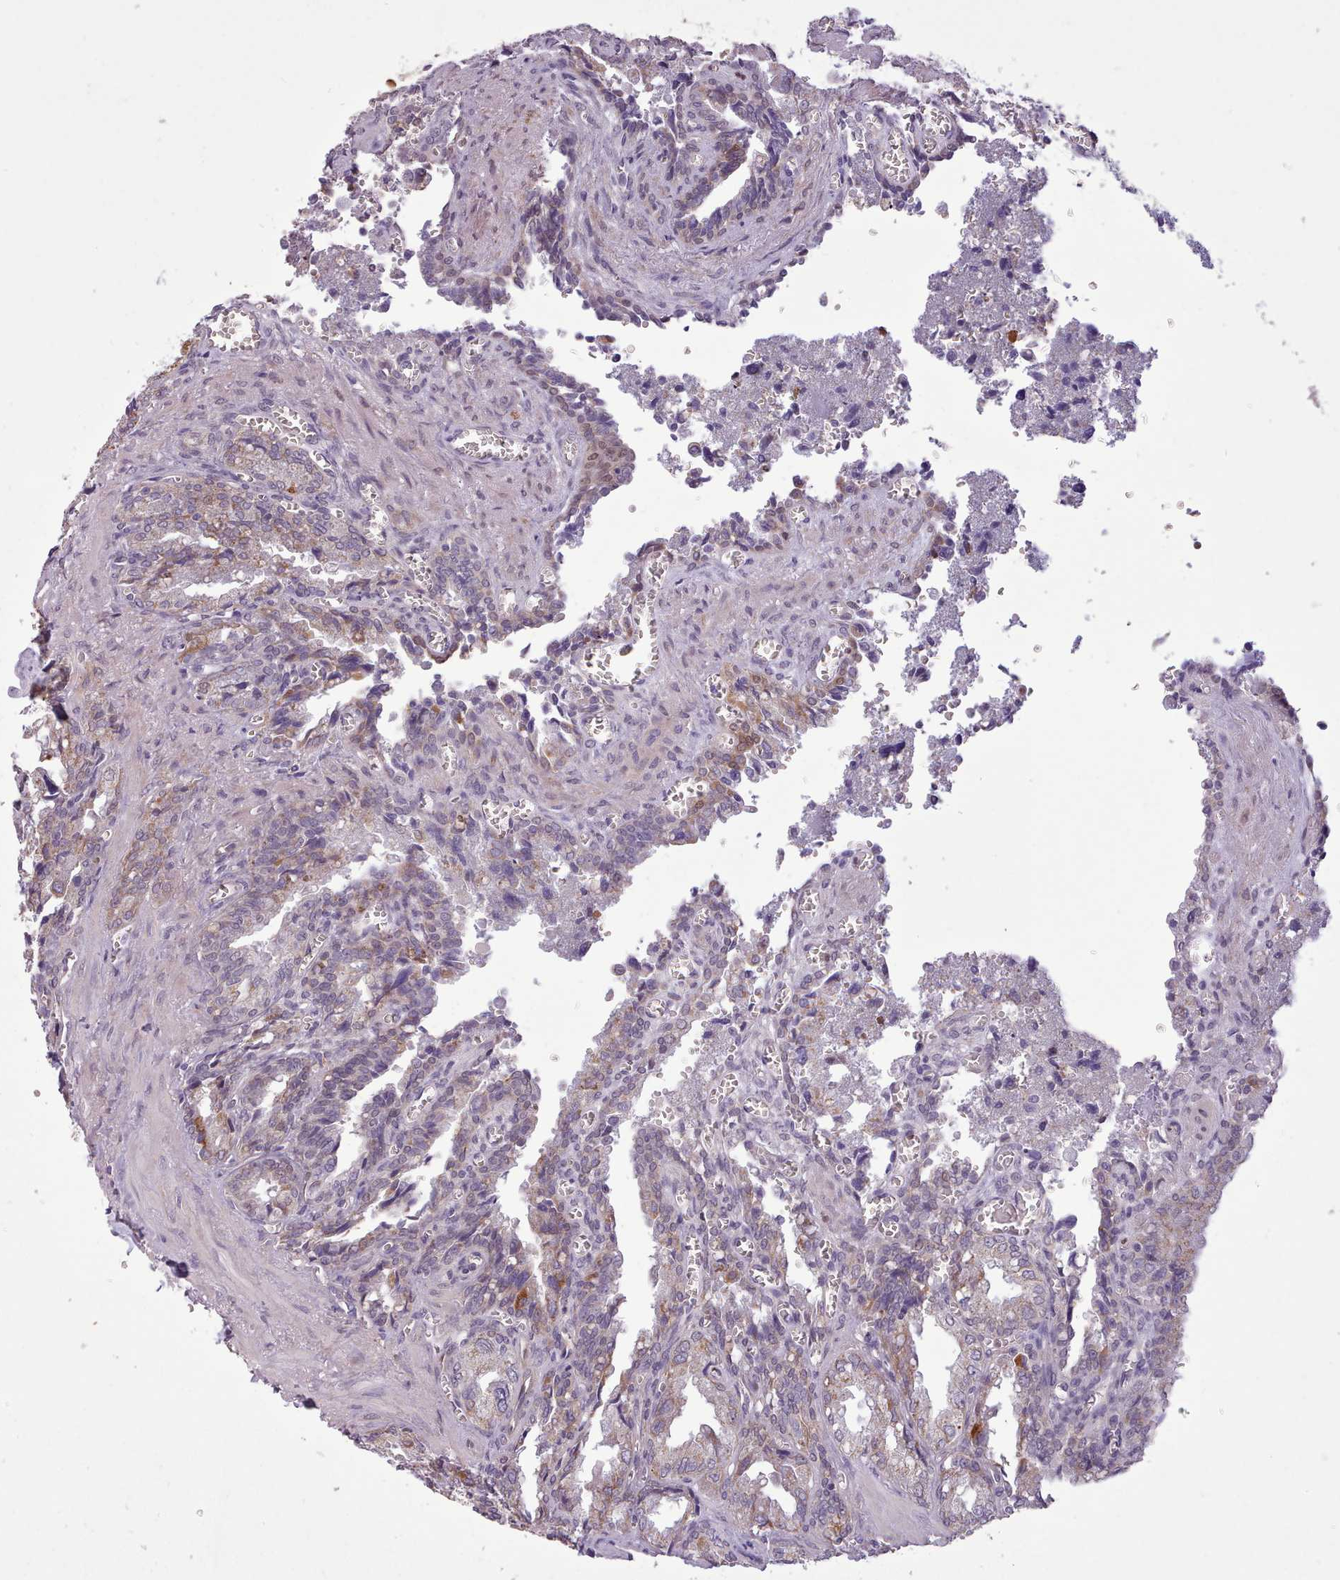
{"staining": {"intensity": "moderate", "quantity": "<25%", "location": "cytoplasmic/membranous"}, "tissue": "seminal vesicle", "cell_type": "Glandular cells", "image_type": "normal", "snomed": [{"axis": "morphology", "description": "Normal tissue, NOS"}, {"axis": "topography", "description": "Seminal veicle"}], "caption": "Immunohistochemistry (IHC) photomicrograph of benign seminal vesicle: human seminal vesicle stained using immunohistochemistry (IHC) reveals low levels of moderate protein expression localized specifically in the cytoplasmic/membranous of glandular cells, appearing as a cytoplasmic/membranous brown color.", "gene": "SLURP1", "patient": {"sex": "male", "age": 67}}